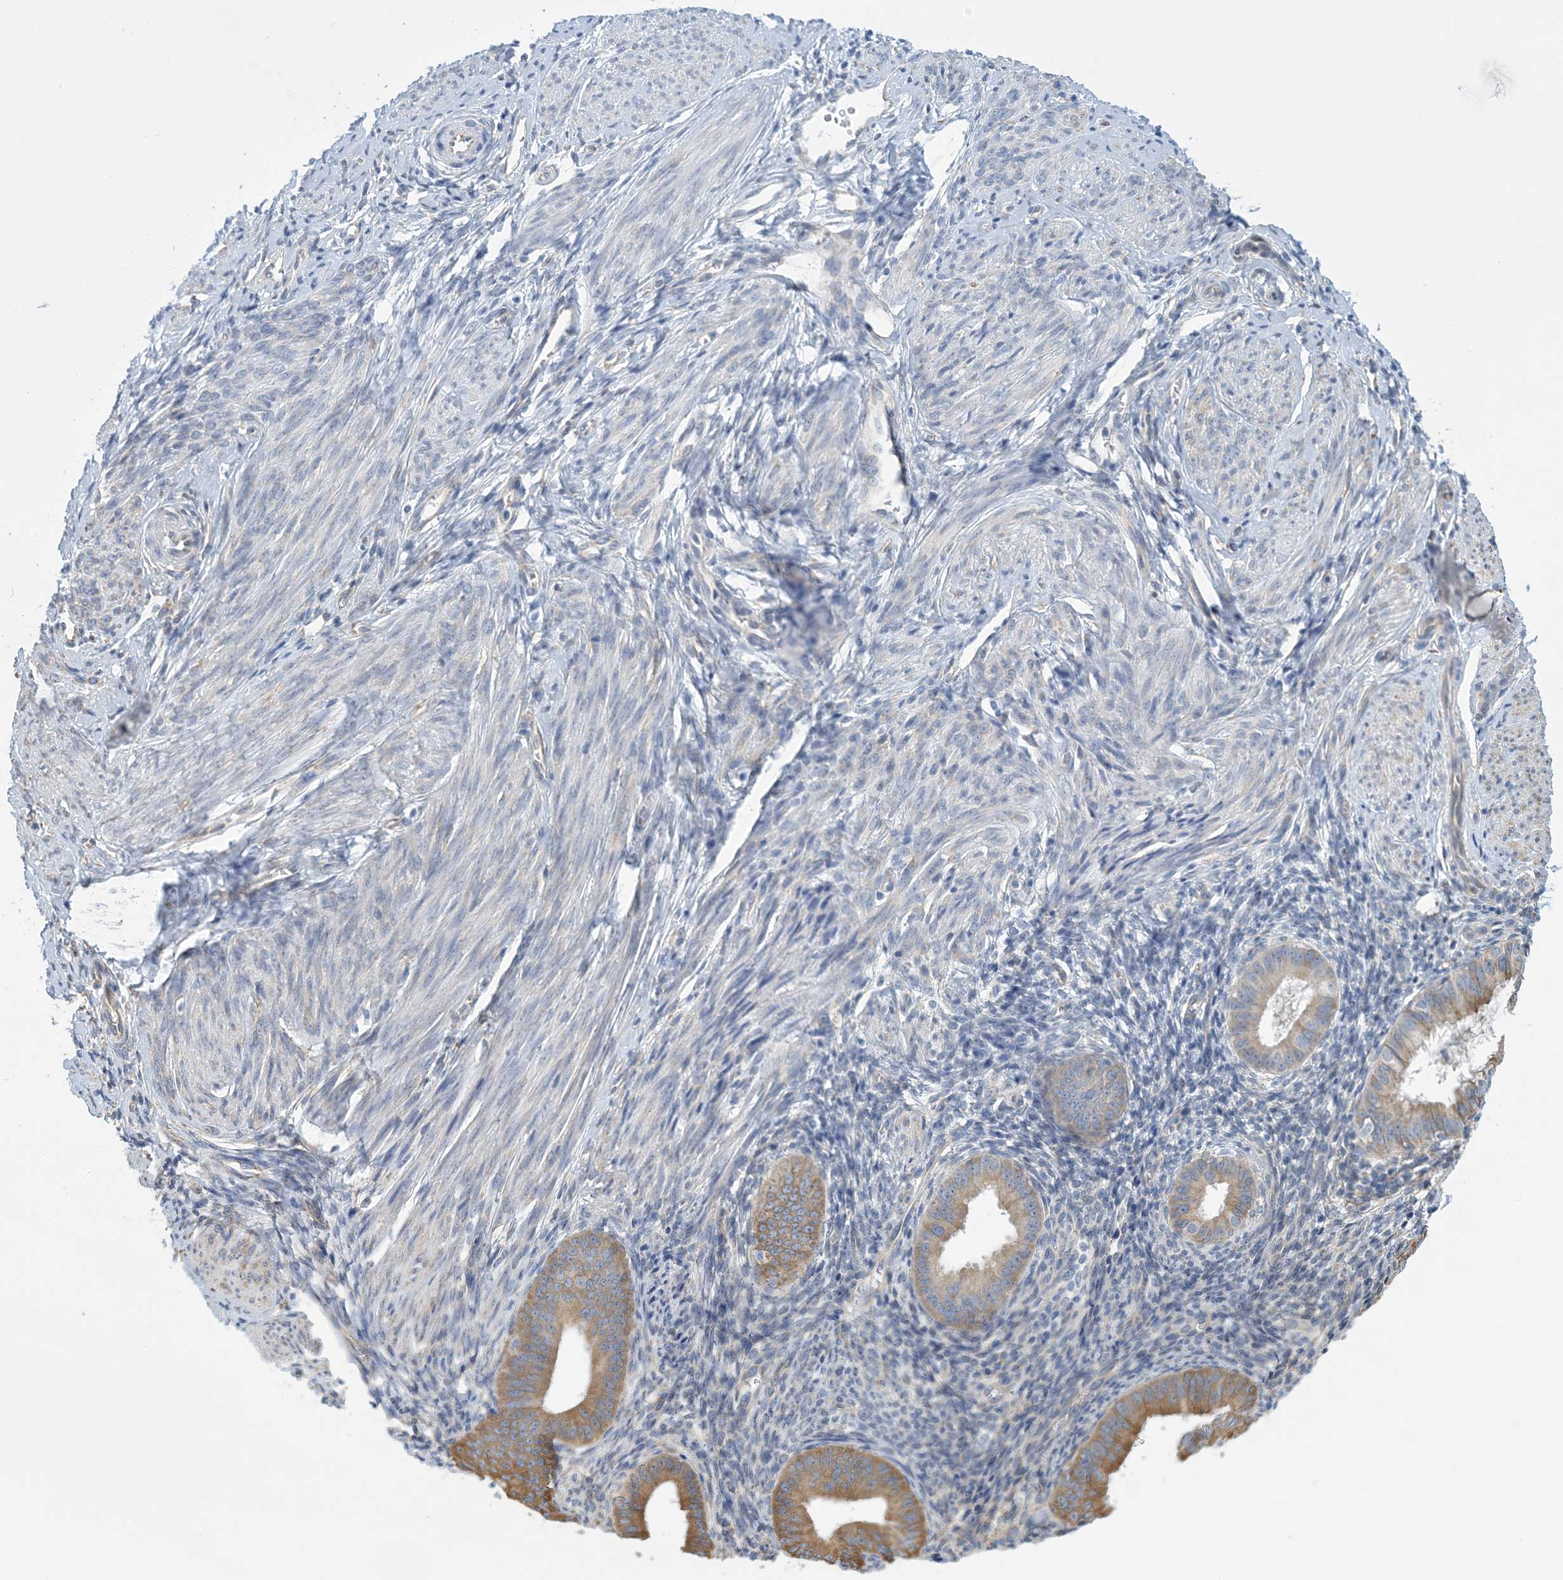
{"staining": {"intensity": "negative", "quantity": "none", "location": "none"}, "tissue": "endometrium", "cell_type": "Cells in endometrial stroma", "image_type": "normal", "snomed": [{"axis": "morphology", "description": "Normal tissue, NOS"}, {"axis": "topography", "description": "Uterus"}, {"axis": "topography", "description": "Endometrium"}], "caption": "This is an immunohistochemistry (IHC) photomicrograph of normal human endometrium. There is no expression in cells in endometrial stroma.", "gene": "CCDC14", "patient": {"sex": "female", "age": 48}}